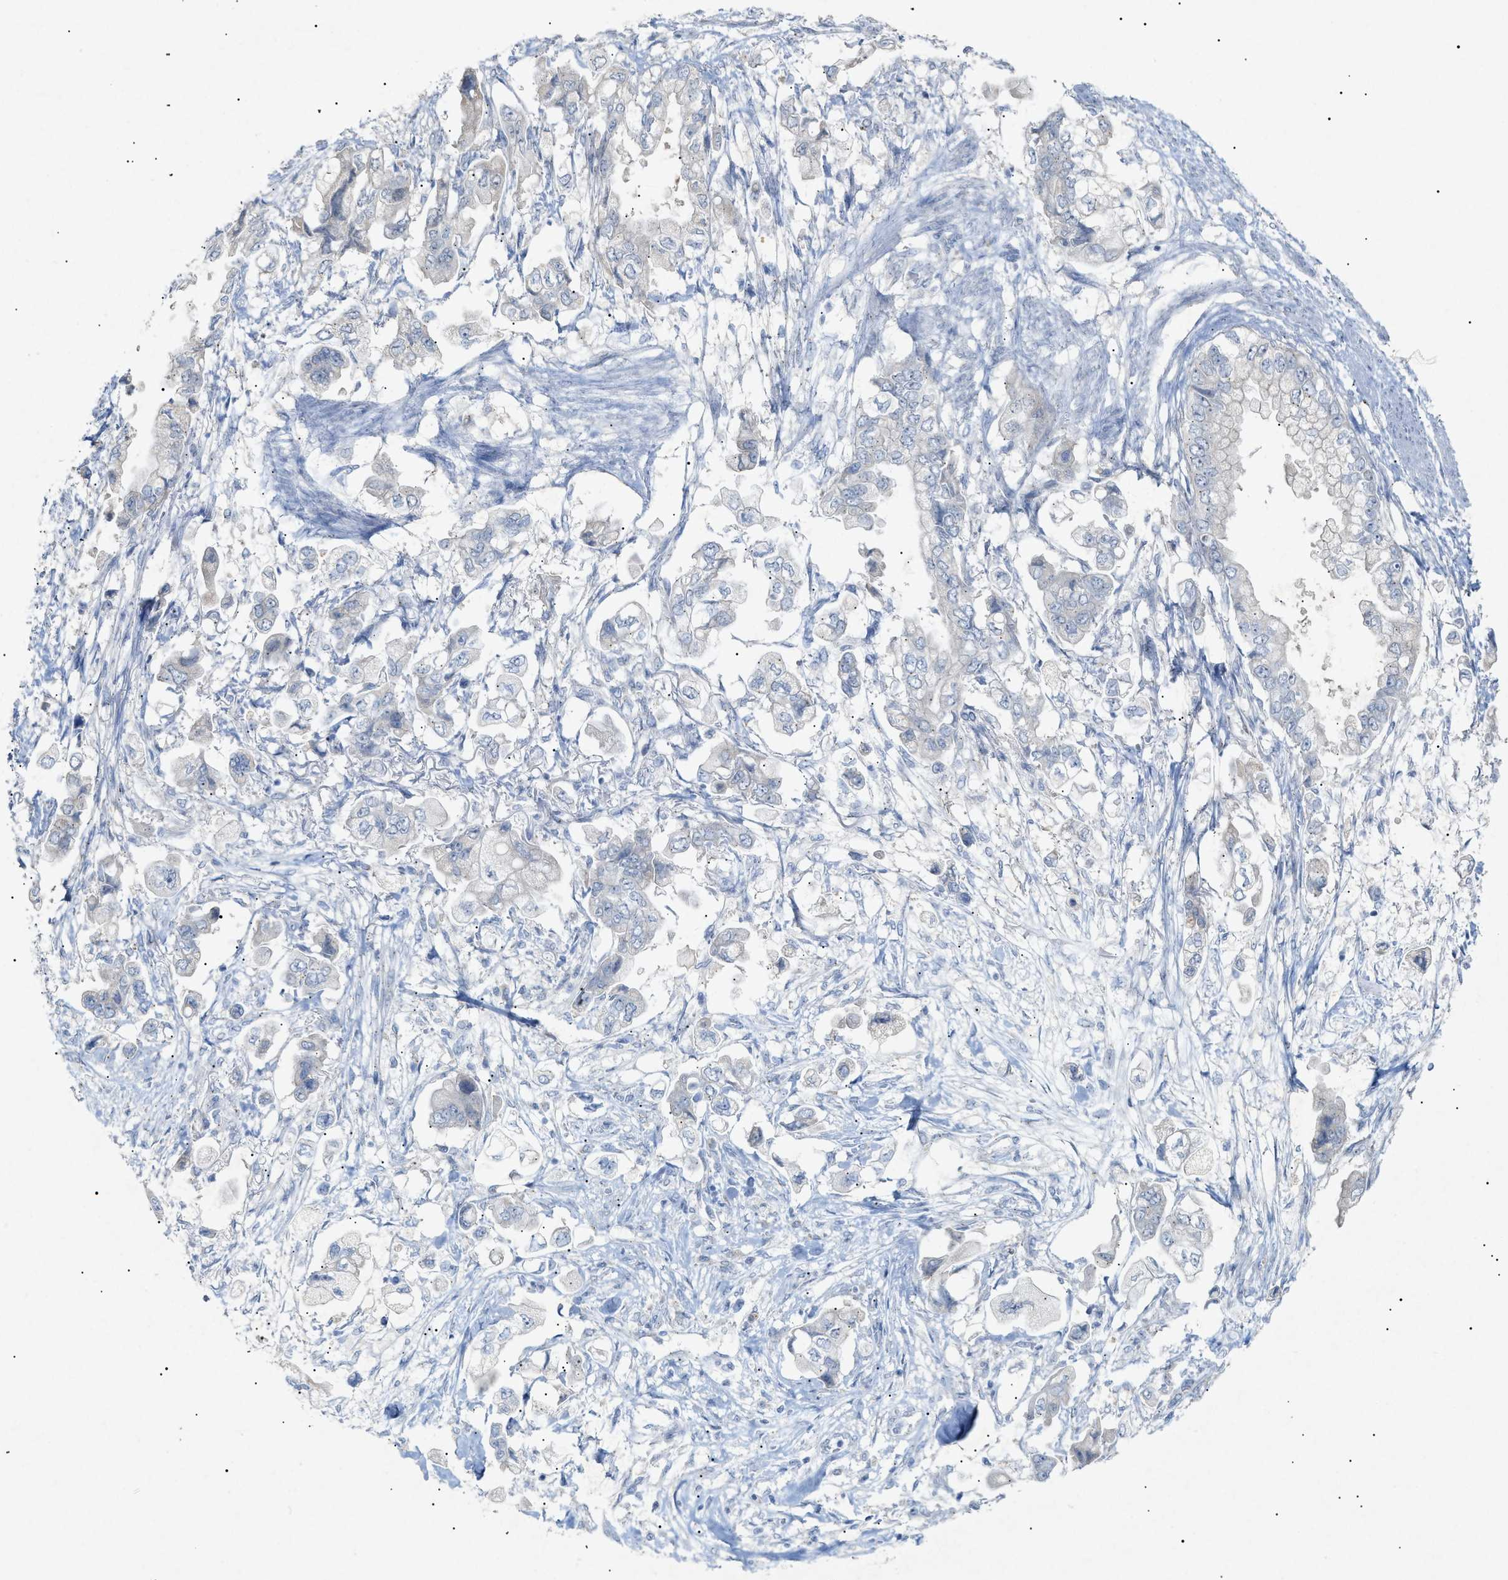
{"staining": {"intensity": "negative", "quantity": "none", "location": "none"}, "tissue": "stomach cancer", "cell_type": "Tumor cells", "image_type": "cancer", "snomed": [{"axis": "morphology", "description": "Adenocarcinoma, NOS"}, {"axis": "topography", "description": "Stomach"}], "caption": "Tumor cells are negative for brown protein staining in stomach adenocarcinoma.", "gene": "SLC25A31", "patient": {"sex": "male", "age": 62}}